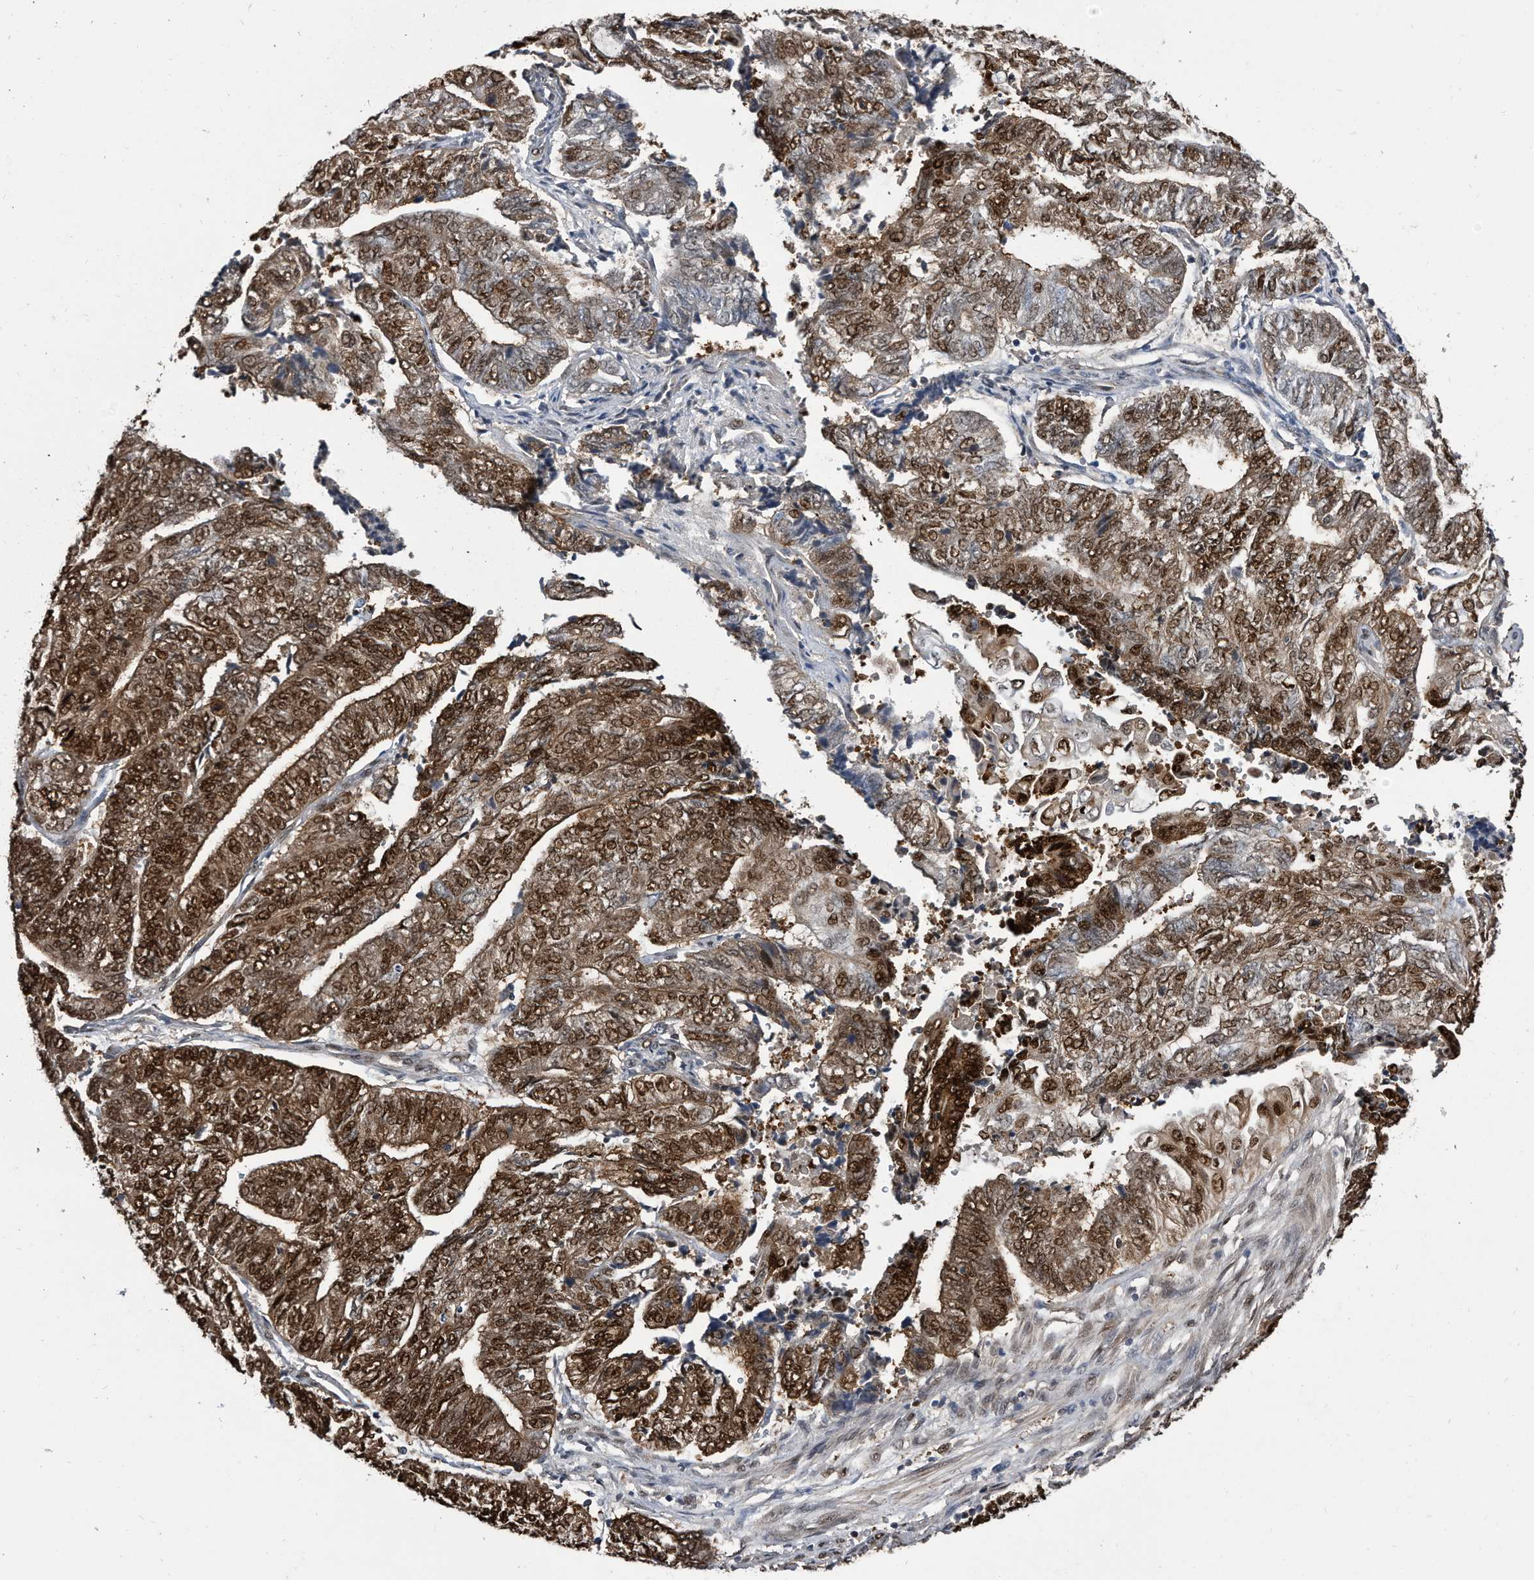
{"staining": {"intensity": "strong", "quantity": ">75%", "location": "cytoplasmic/membranous,nuclear"}, "tissue": "endometrial cancer", "cell_type": "Tumor cells", "image_type": "cancer", "snomed": [{"axis": "morphology", "description": "Adenocarcinoma, NOS"}, {"axis": "topography", "description": "Uterus"}, {"axis": "topography", "description": "Endometrium"}], "caption": "Protein staining shows strong cytoplasmic/membranous and nuclear staining in approximately >75% of tumor cells in endometrial adenocarcinoma. (DAB (3,3'-diaminobenzidine) IHC, brown staining for protein, blue staining for nuclei).", "gene": "RAD23B", "patient": {"sex": "female", "age": 70}}